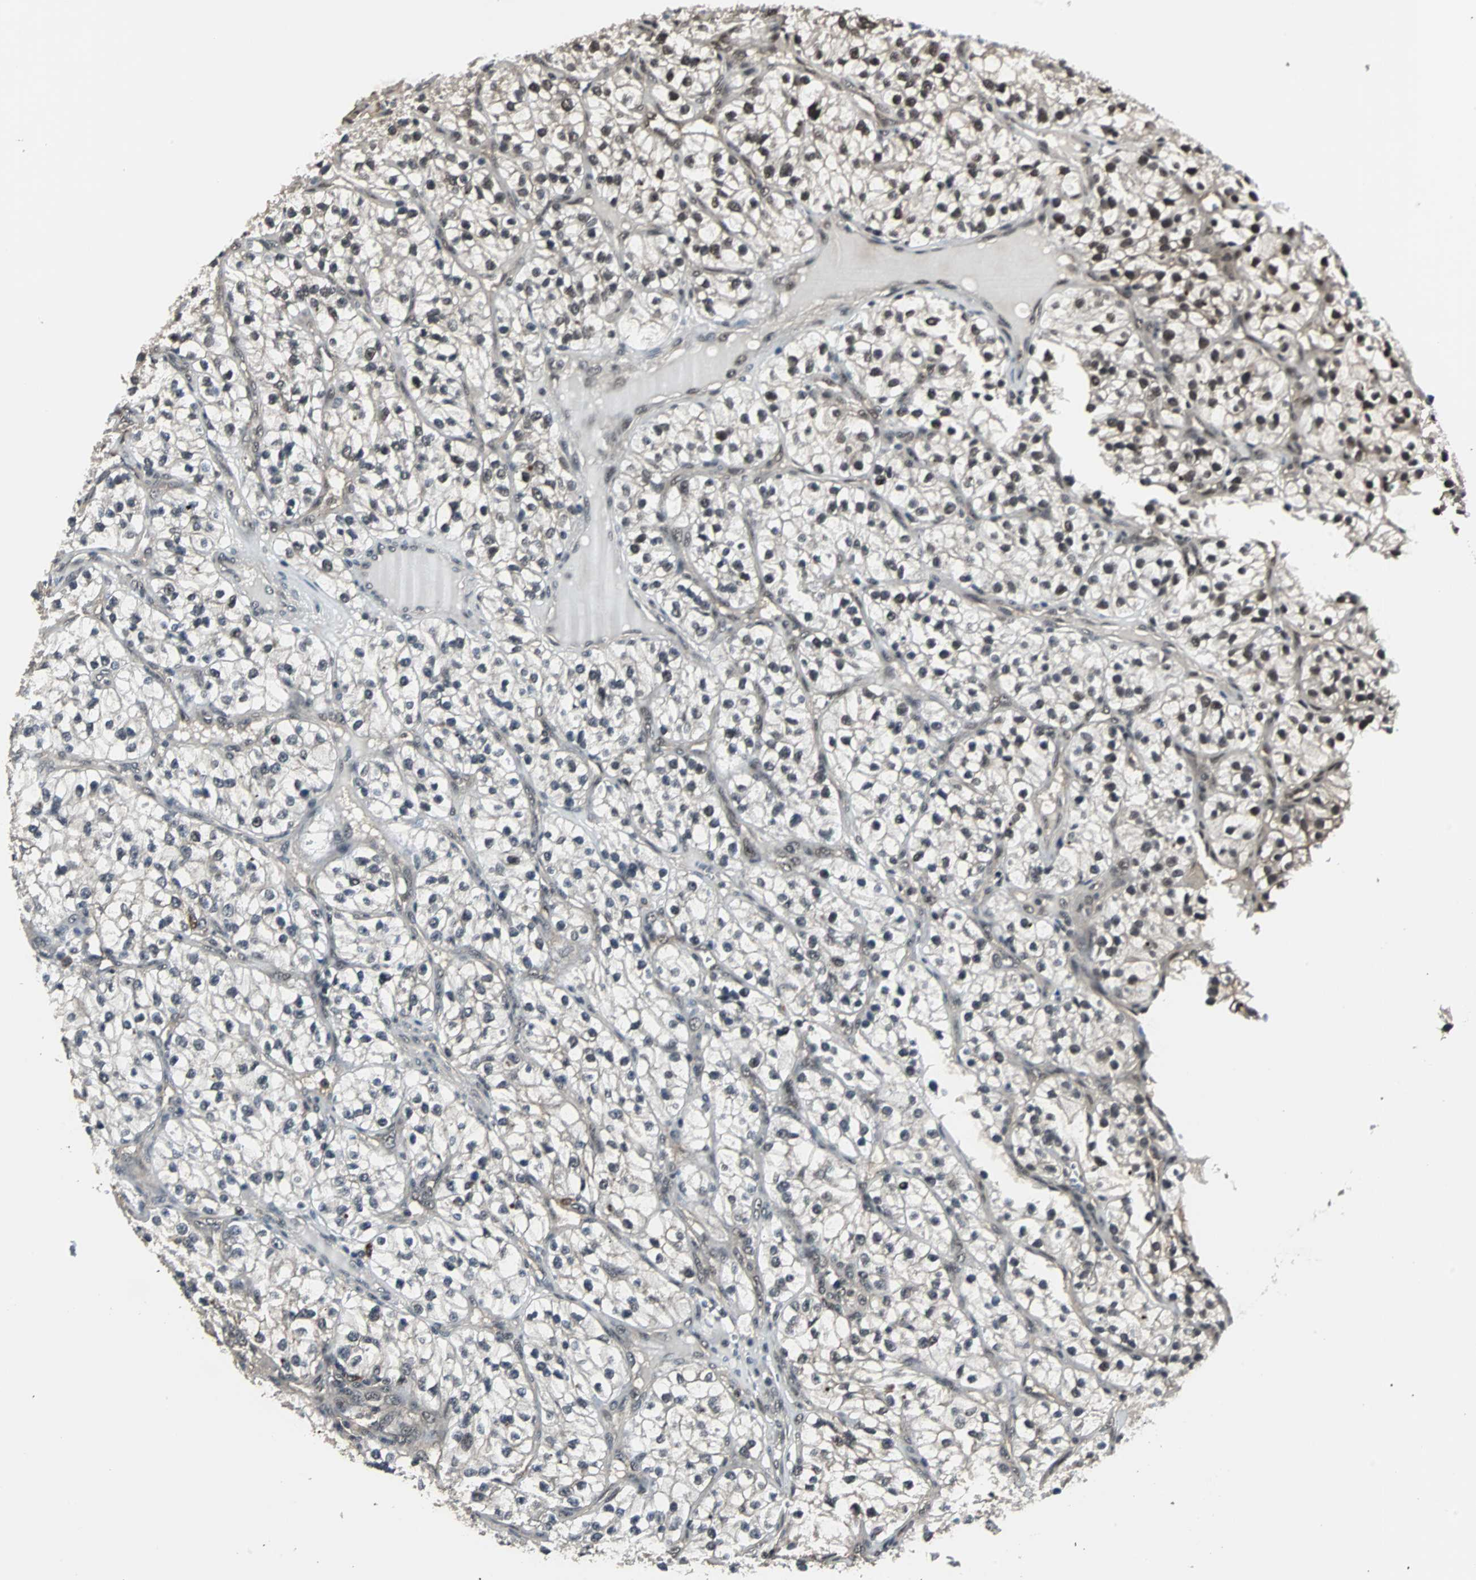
{"staining": {"intensity": "weak", "quantity": "25%-75%", "location": "nuclear"}, "tissue": "renal cancer", "cell_type": "Tumor cells", "image_type": "cancer", "snomed": [{"axis": "morphology", "description": "Adenocarcinoma, NOS"}, {"axis": "topography", "description": "Kidney"}], "caption": "Weak nuclear protein positivity is identified in approximately 25%-75% of tumor cells in renal cancer (adenocarcinoma). Using DAB (brown) and hematoxylin (blue) stains, captured at high magnification using brightfield microscopy.", "gene": "MKX", "patient": {"sex": "female", "age": 57}}